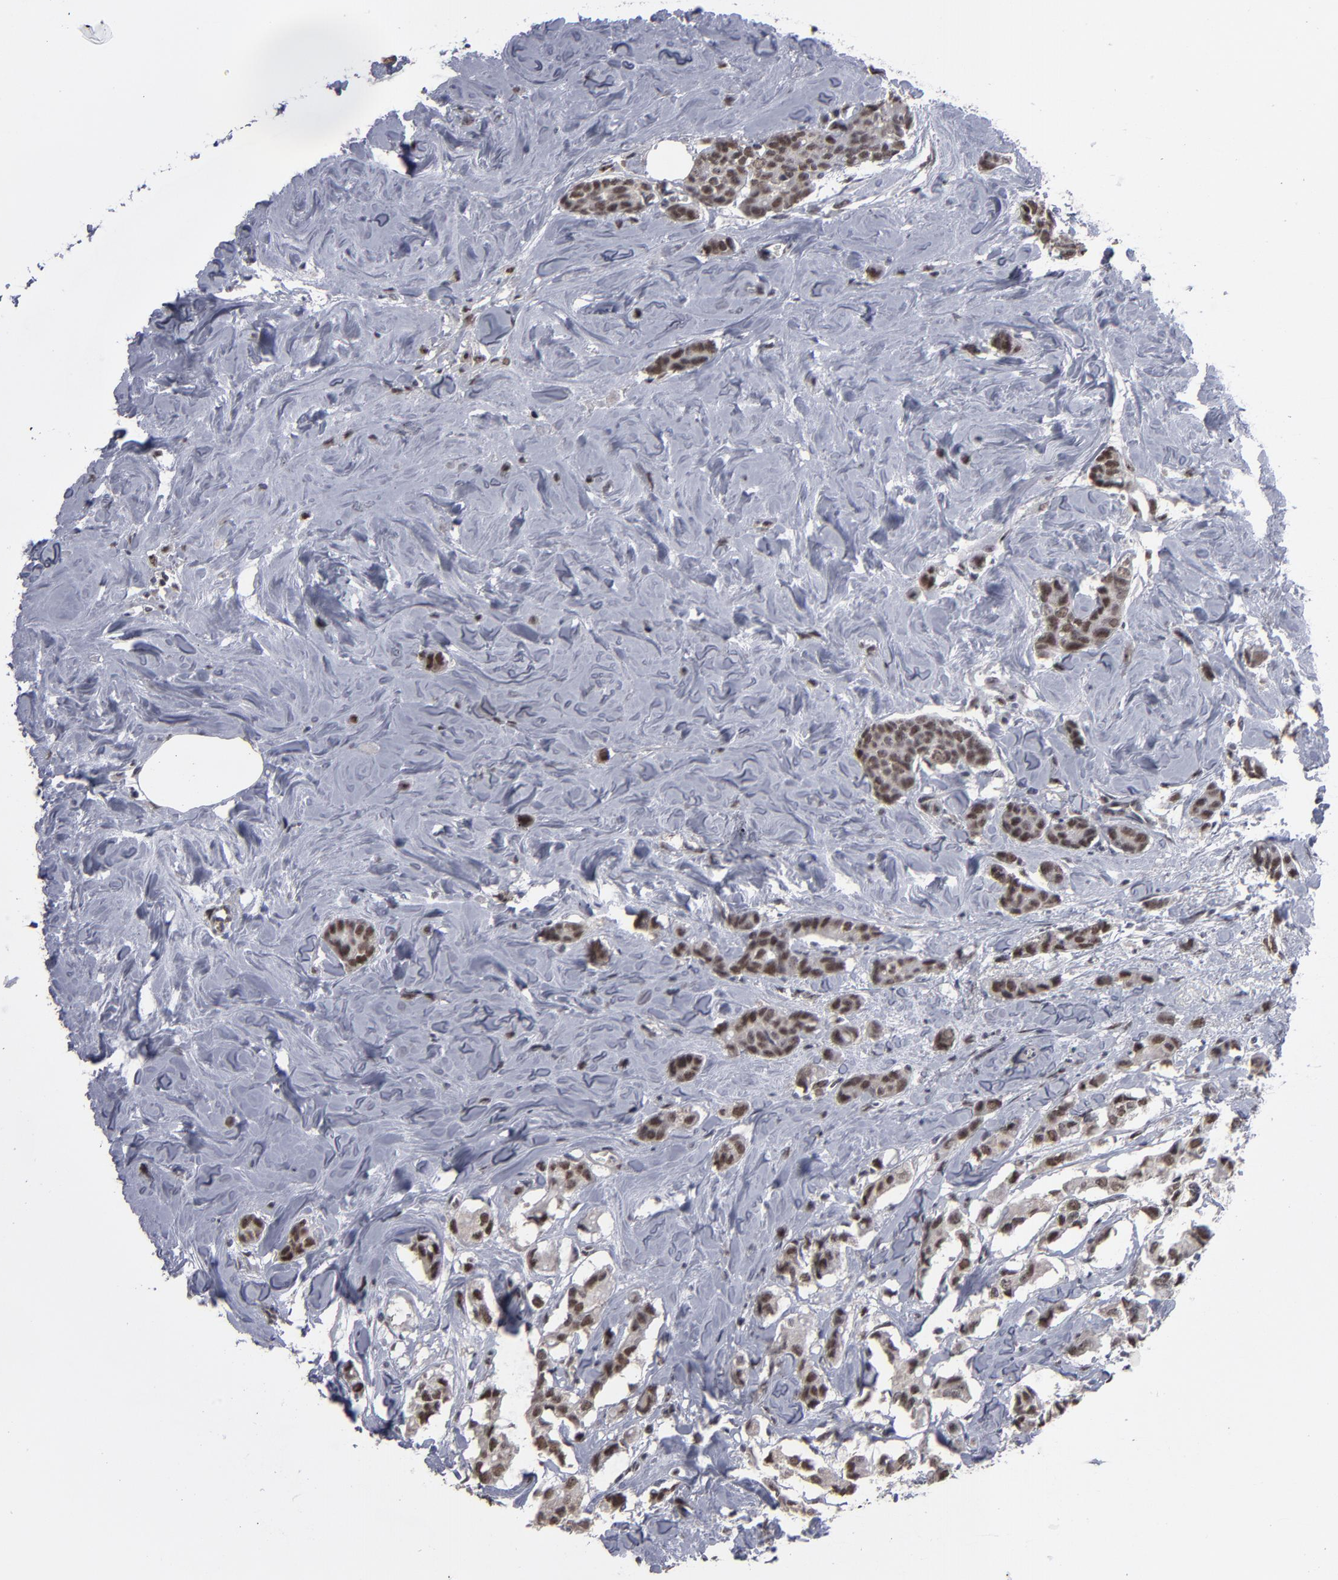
{"staining": {"intensity": "strong", "quantity": ">75%", "location": "nuclear"}, "tissue": "breast cancer", "cell_type": "Tumor cells", "image_type": "cancer", "snomed": [{"axis": "morphology", "description": "Duct carcinoma"}, {"axis": "topography", "description": "Breast"}], "caption": "Brown immunohistochemical staining in breast cancer (invasive ductal carcinoma) shows strong nuclear staining in approximately >75% of tumor cells. The protein of interest is shown in brown color, while the nuclei are stained blue.", "gene": "SSRP1", "patient": {"sex": "female", "age": 84}}